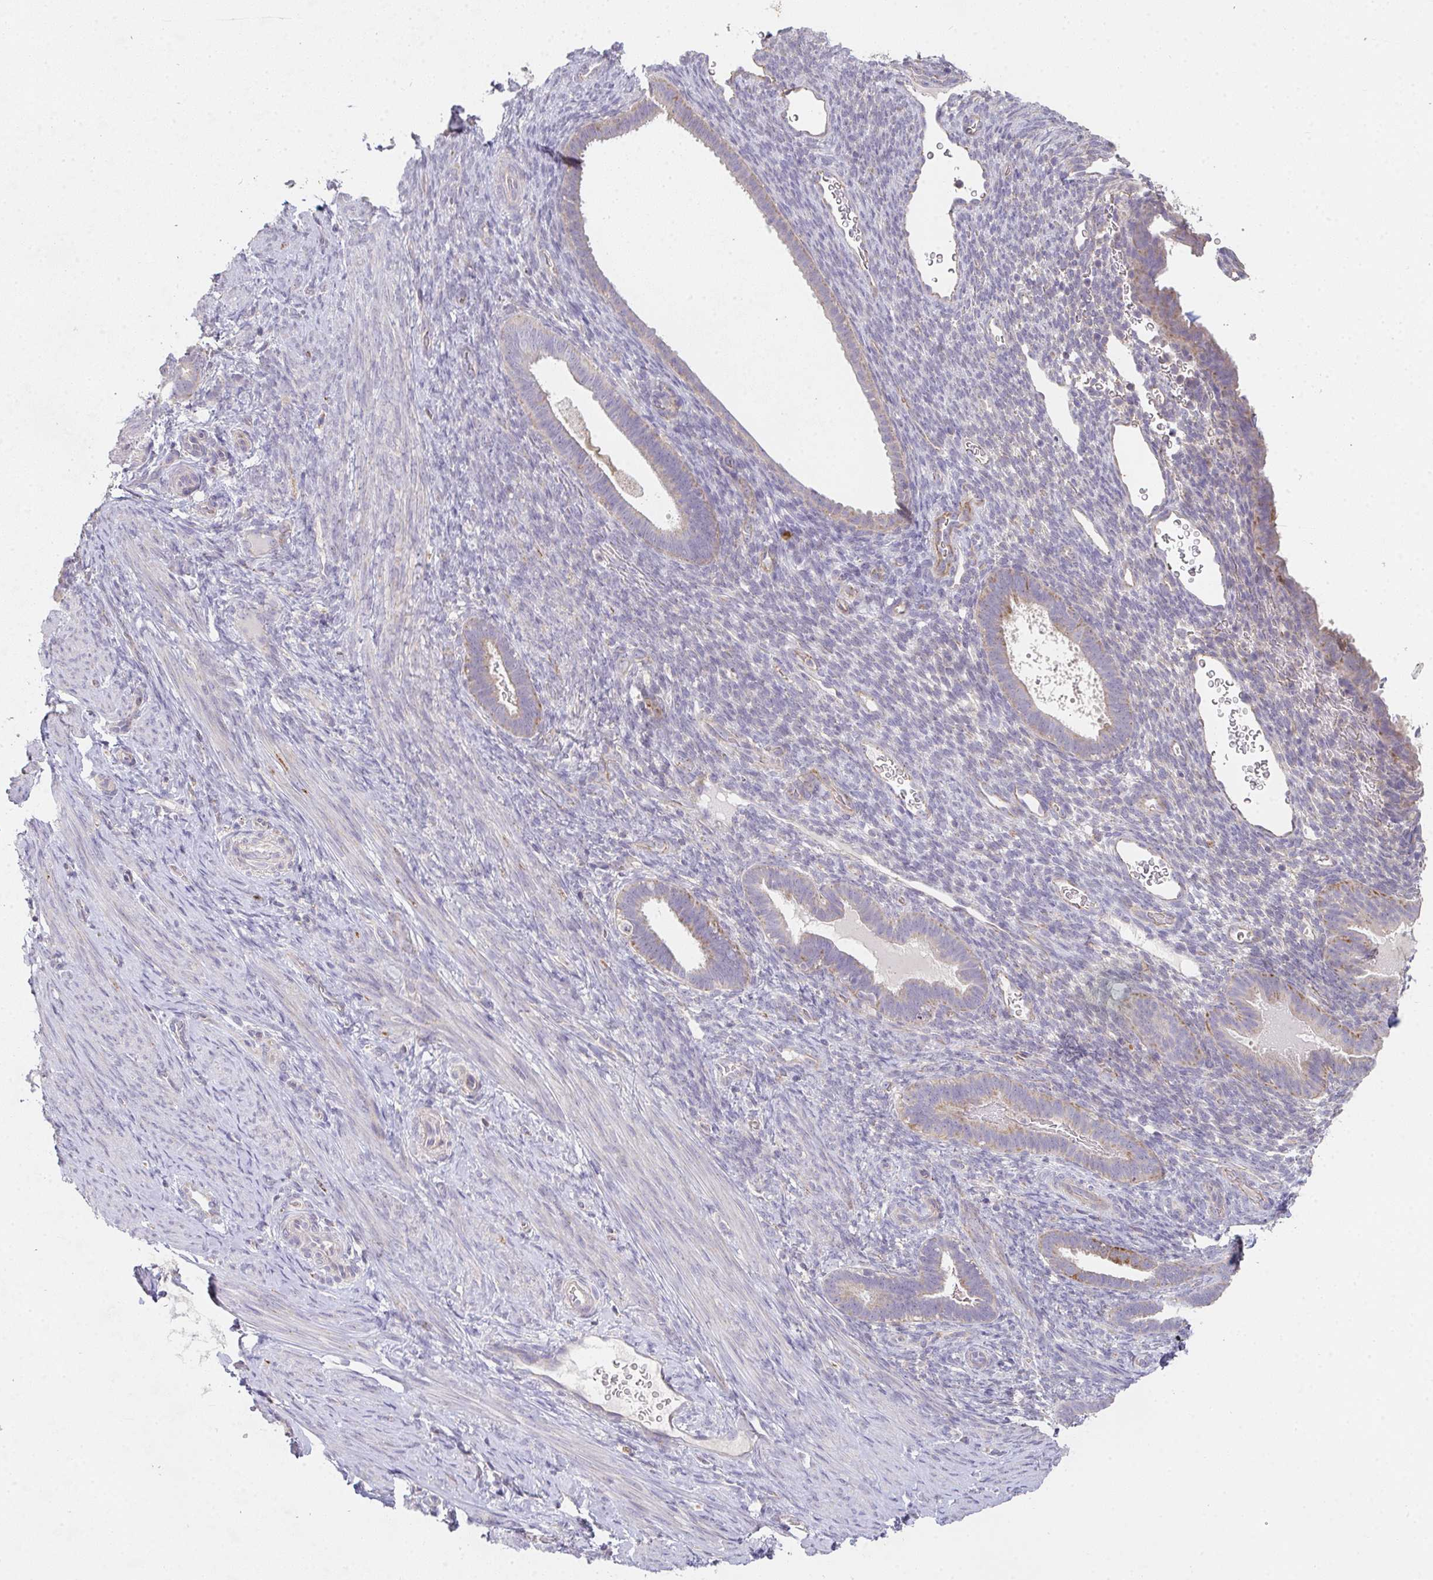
{"staining": {"intensity": "negative", "quantity": "none", "location": "none"}, "tissue": "endometrium", "cell_type": "Cells in endometrial stroma", "image_type": "normal", "snomed": [{"axis": "morphology", "description": "Normal tissue, NOS"}, {"axis": "topography", "description": "Endometrium"}], "caption": "Immunohistochemistry (IHC) histopathology image of benign endometrium: endometrium stained with DAB (3,3'-diaminobenzidine) reveals no significant protein positivity in cells in endometrial stroma. (Brightfield microscopy of DAB (3,3'-diaminobenzidine) immunohistochemistry (IHC) at high magnification).", "gene": "TMEM219", "patient": {"sex": "female", "age": 34}}